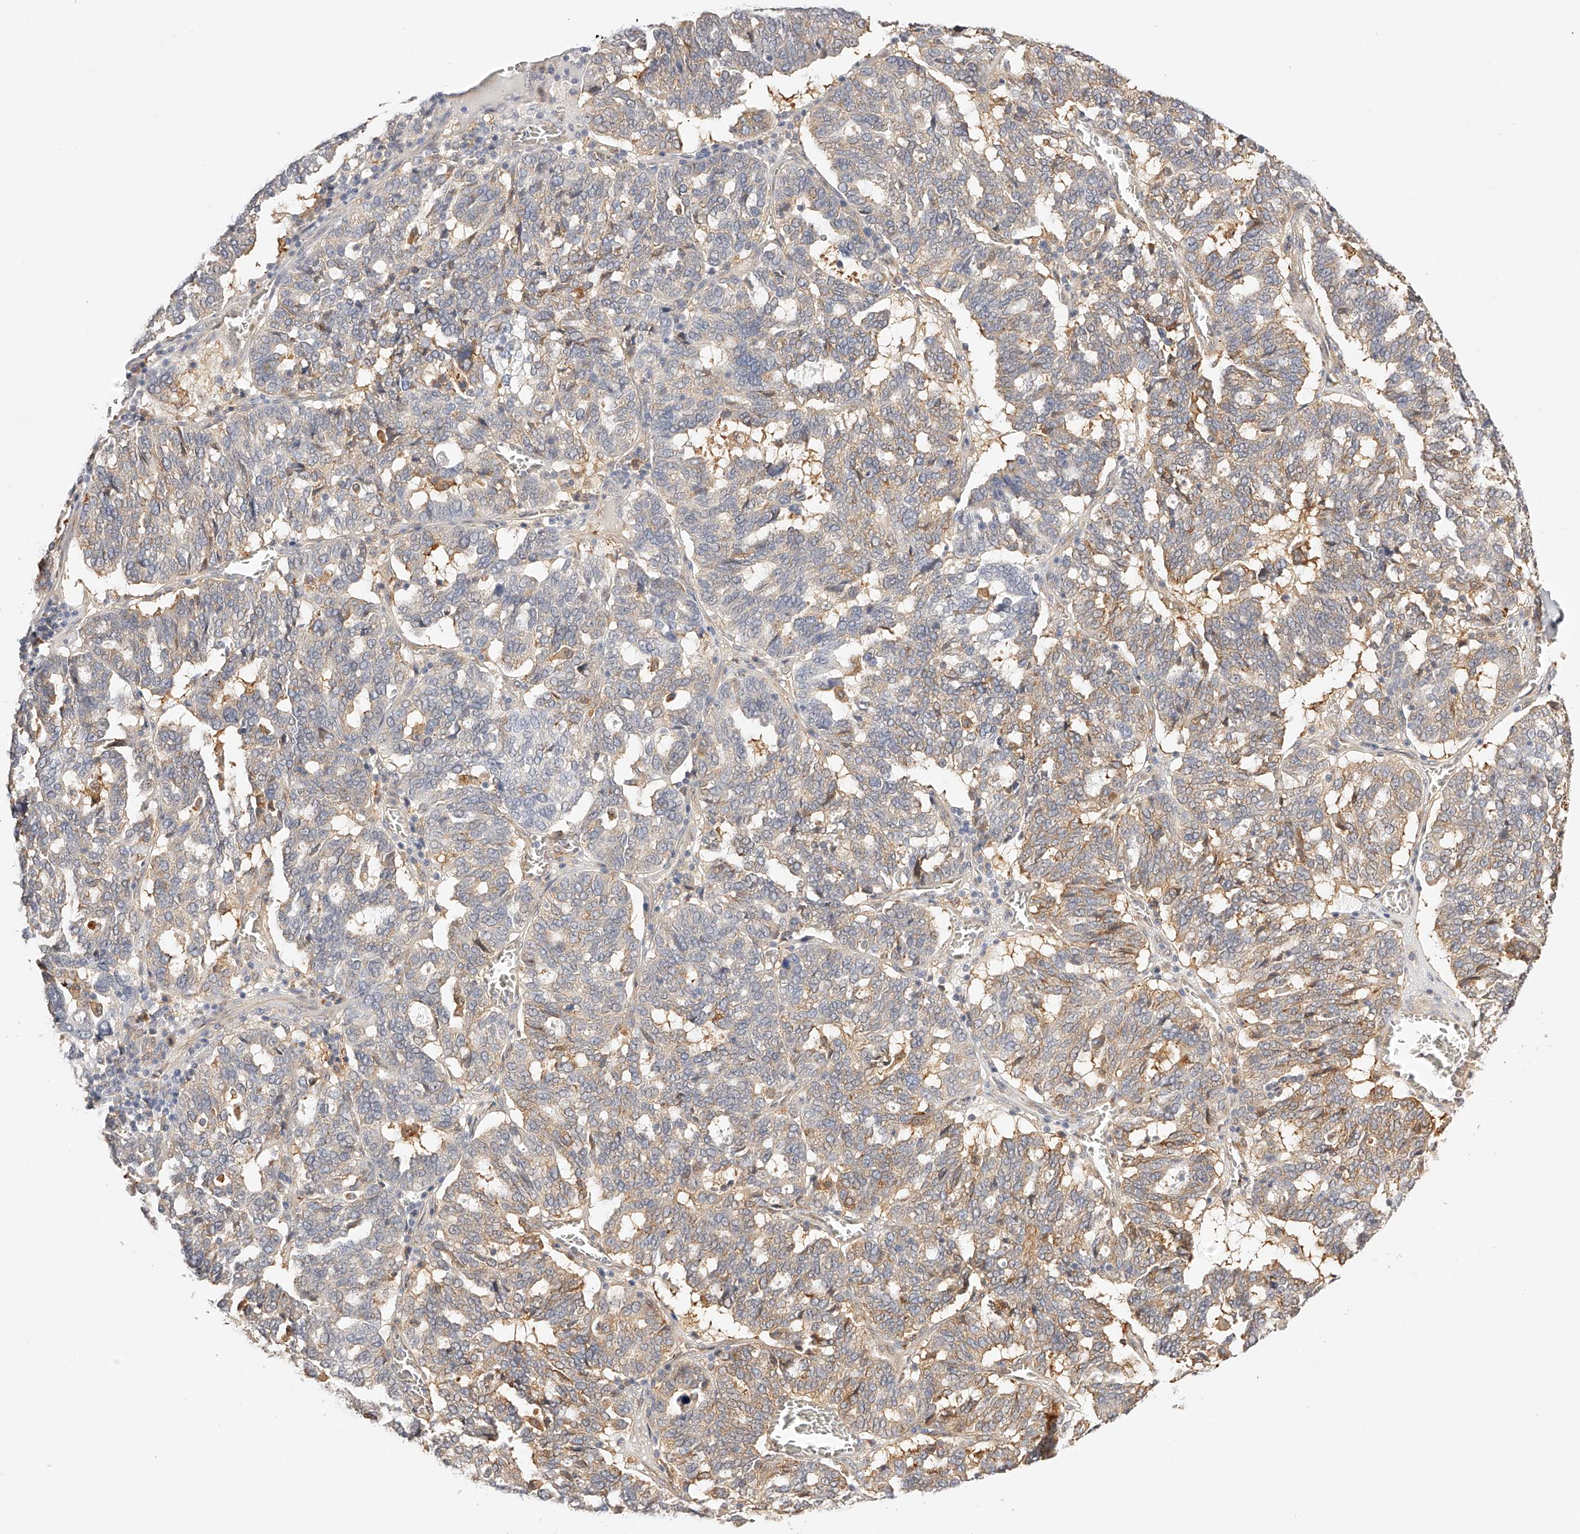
{"staining": {"intensity": "moderate", "quantity": "25%-75%", "location": "cytoplasmic/membranous"}, "tissue": "ovarian cancer", "cell_type": "Tumor cells", "image_type": "cancer", "snomed": [{"axis": "morphology", "description": "Cystadenocarcinoma, serous, NOS"}, {"axis": "topography", "description": "Ovary"}], "caption": "The image reveals staining of serous cystadenocarcinoma (ovarian), revealing moderate cytoplasmic/membranous protein positivity (brown color) within tumor cells. (IHC, brightfield microscopy, high magnification).", "gene": "SYNC", "patient": {"sex": "female", "age": 59}}